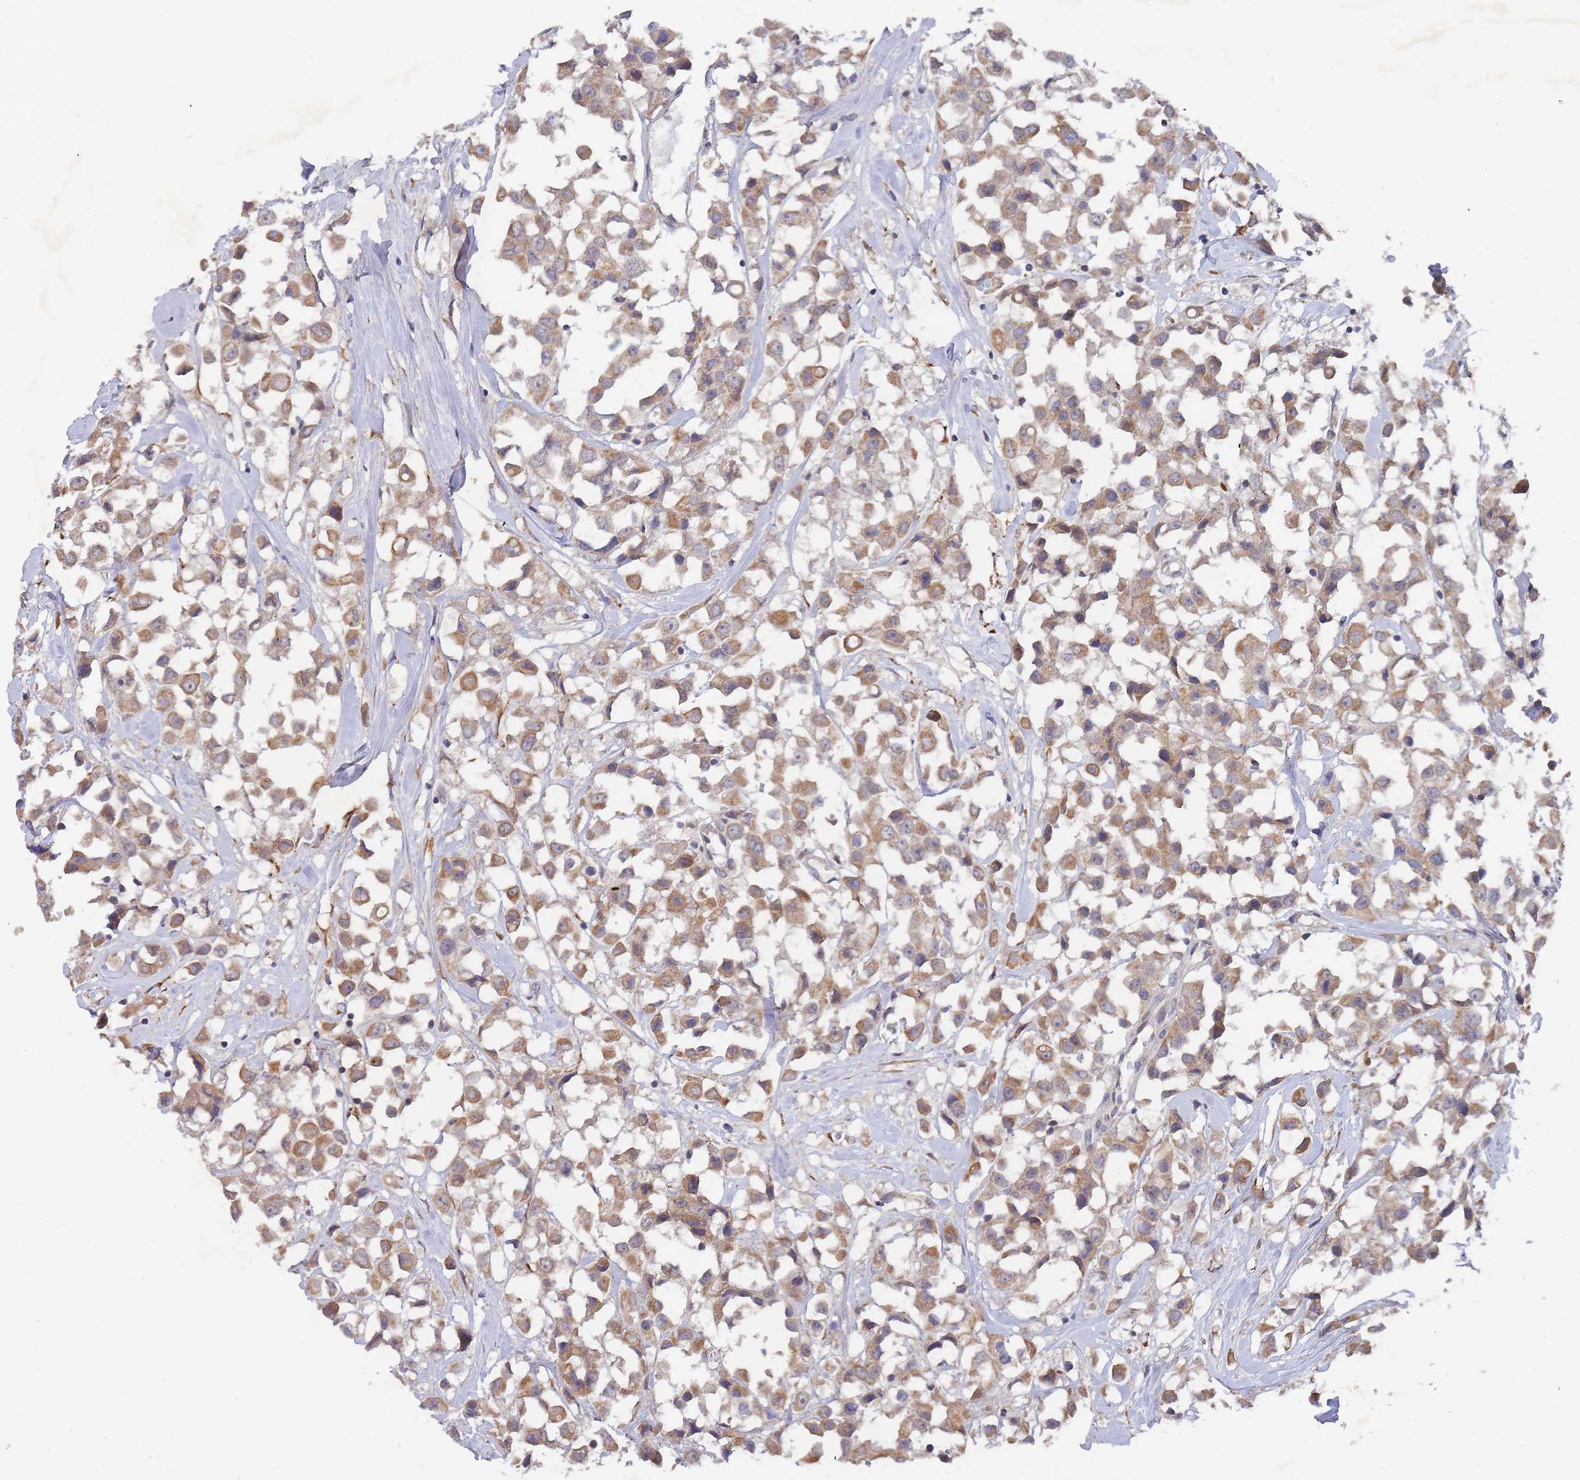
{"staining": {"intensity": "moderate", "quantity": ">75%", "location": "cytoplasmic/membranous"}, "tissue": "breast cancer", "cell_type": "Tumor cells", "image_type": "cancer", "snomed": [{"axis": "morphology", "description": "Duct carcinoma"}, {"axis": "topography", "description": "Breast"}], "caption": "This photomicrograph displays breast cancer (infiltrating ductal carcinoma) stained with IHC to label a protein in brown. The cytoplasmic/membranous of tumor cells show moderate positivity for the protein. Nuclei are counter-stained blue.", "gene": "SLC35F5", "patient": {"sex": "female", "age": 61}}